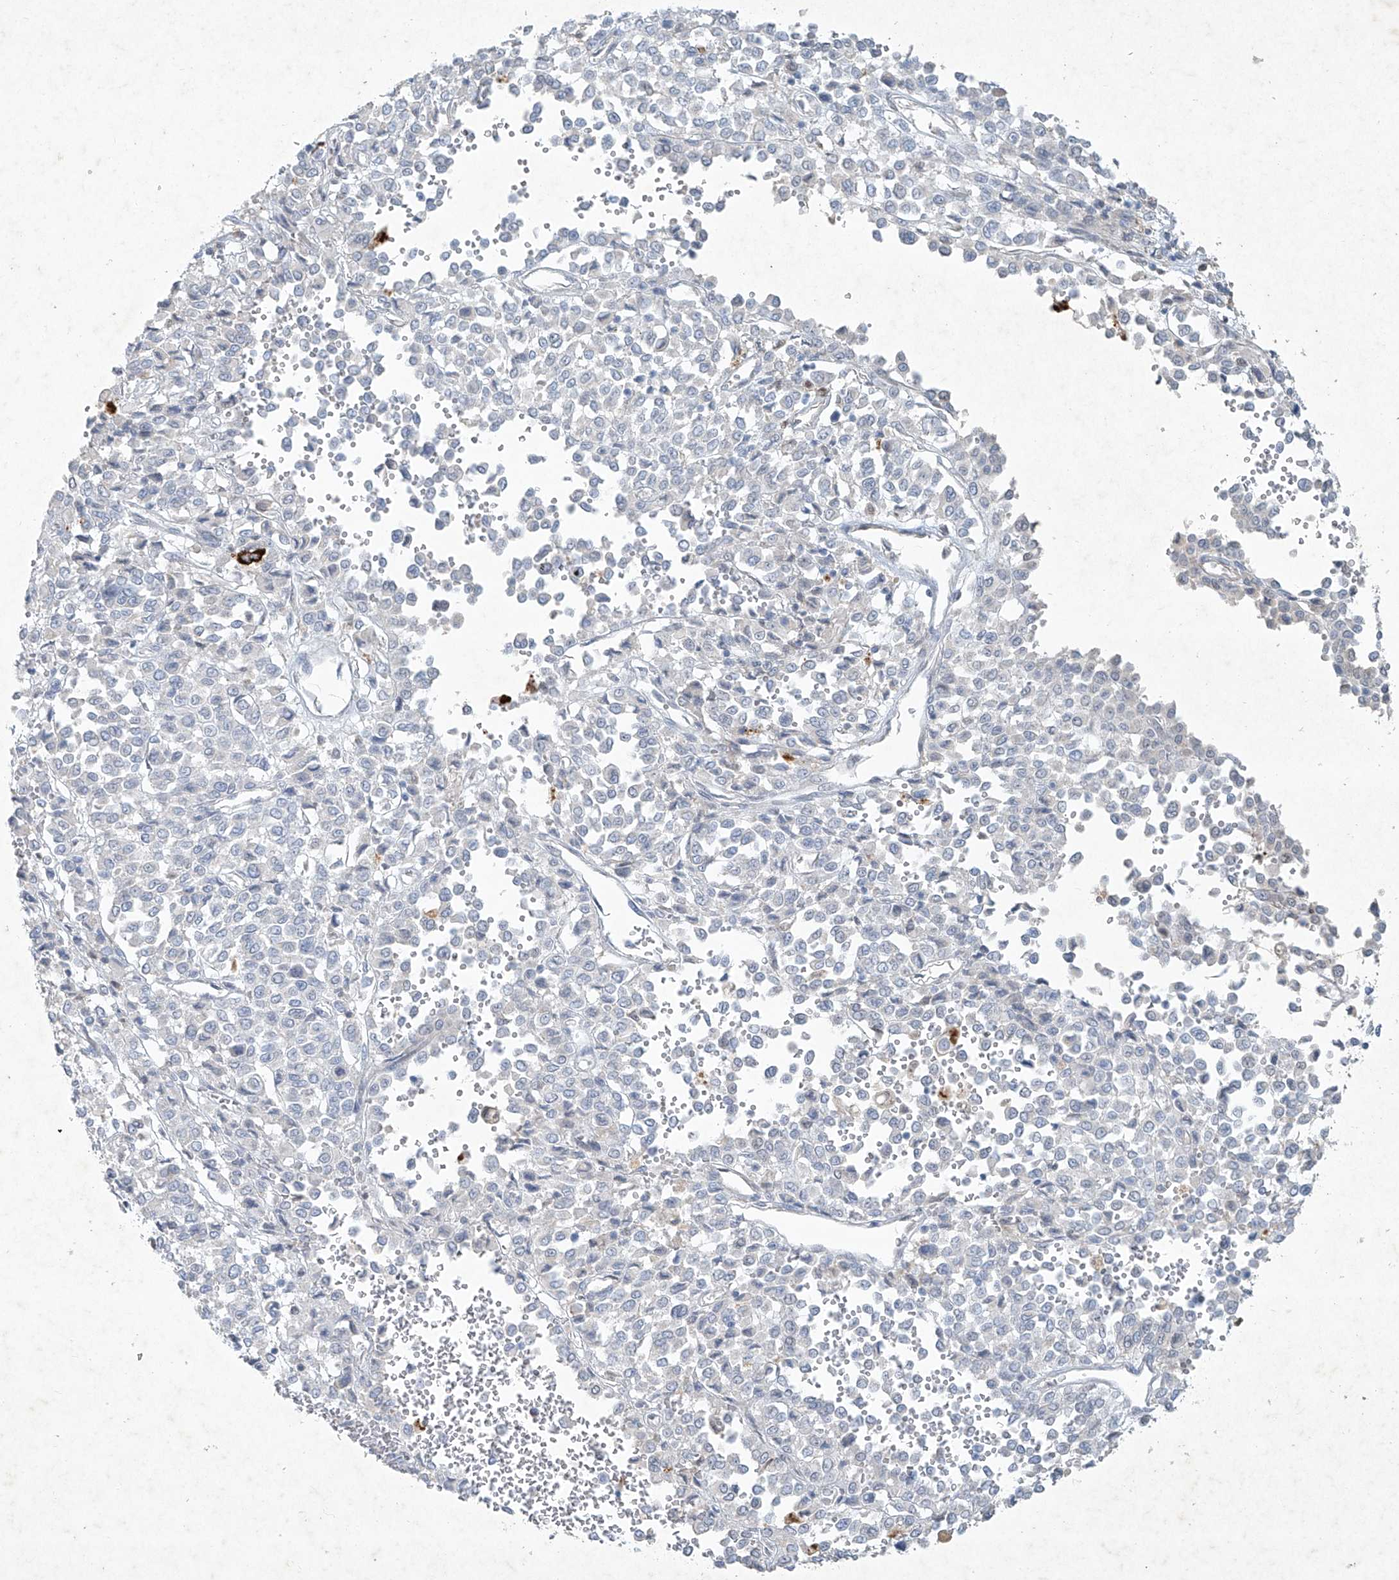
{"staining": {"intensity": "negative", "quantity": "none", "location": "none"}, "tissue": "melanoma", "cell_type": "Tumor cells", "image_type": "cancer", "snomed": [{"axis": "morphology", "description": "Malignant melanoma, Metastatic site"}, {"axis": "topography", "description": "Pancreas"}], "caption": "DAB immunohistochemical staining of malignant melanoma (metastatic site) displays no significant positivity in tumor cells. (DAB immunohistochemistry (IHC) visualized using brightfield microscopy, high magnification).", "gene": "TUBE1", "patient": {"sex": "female", "age": 30}}